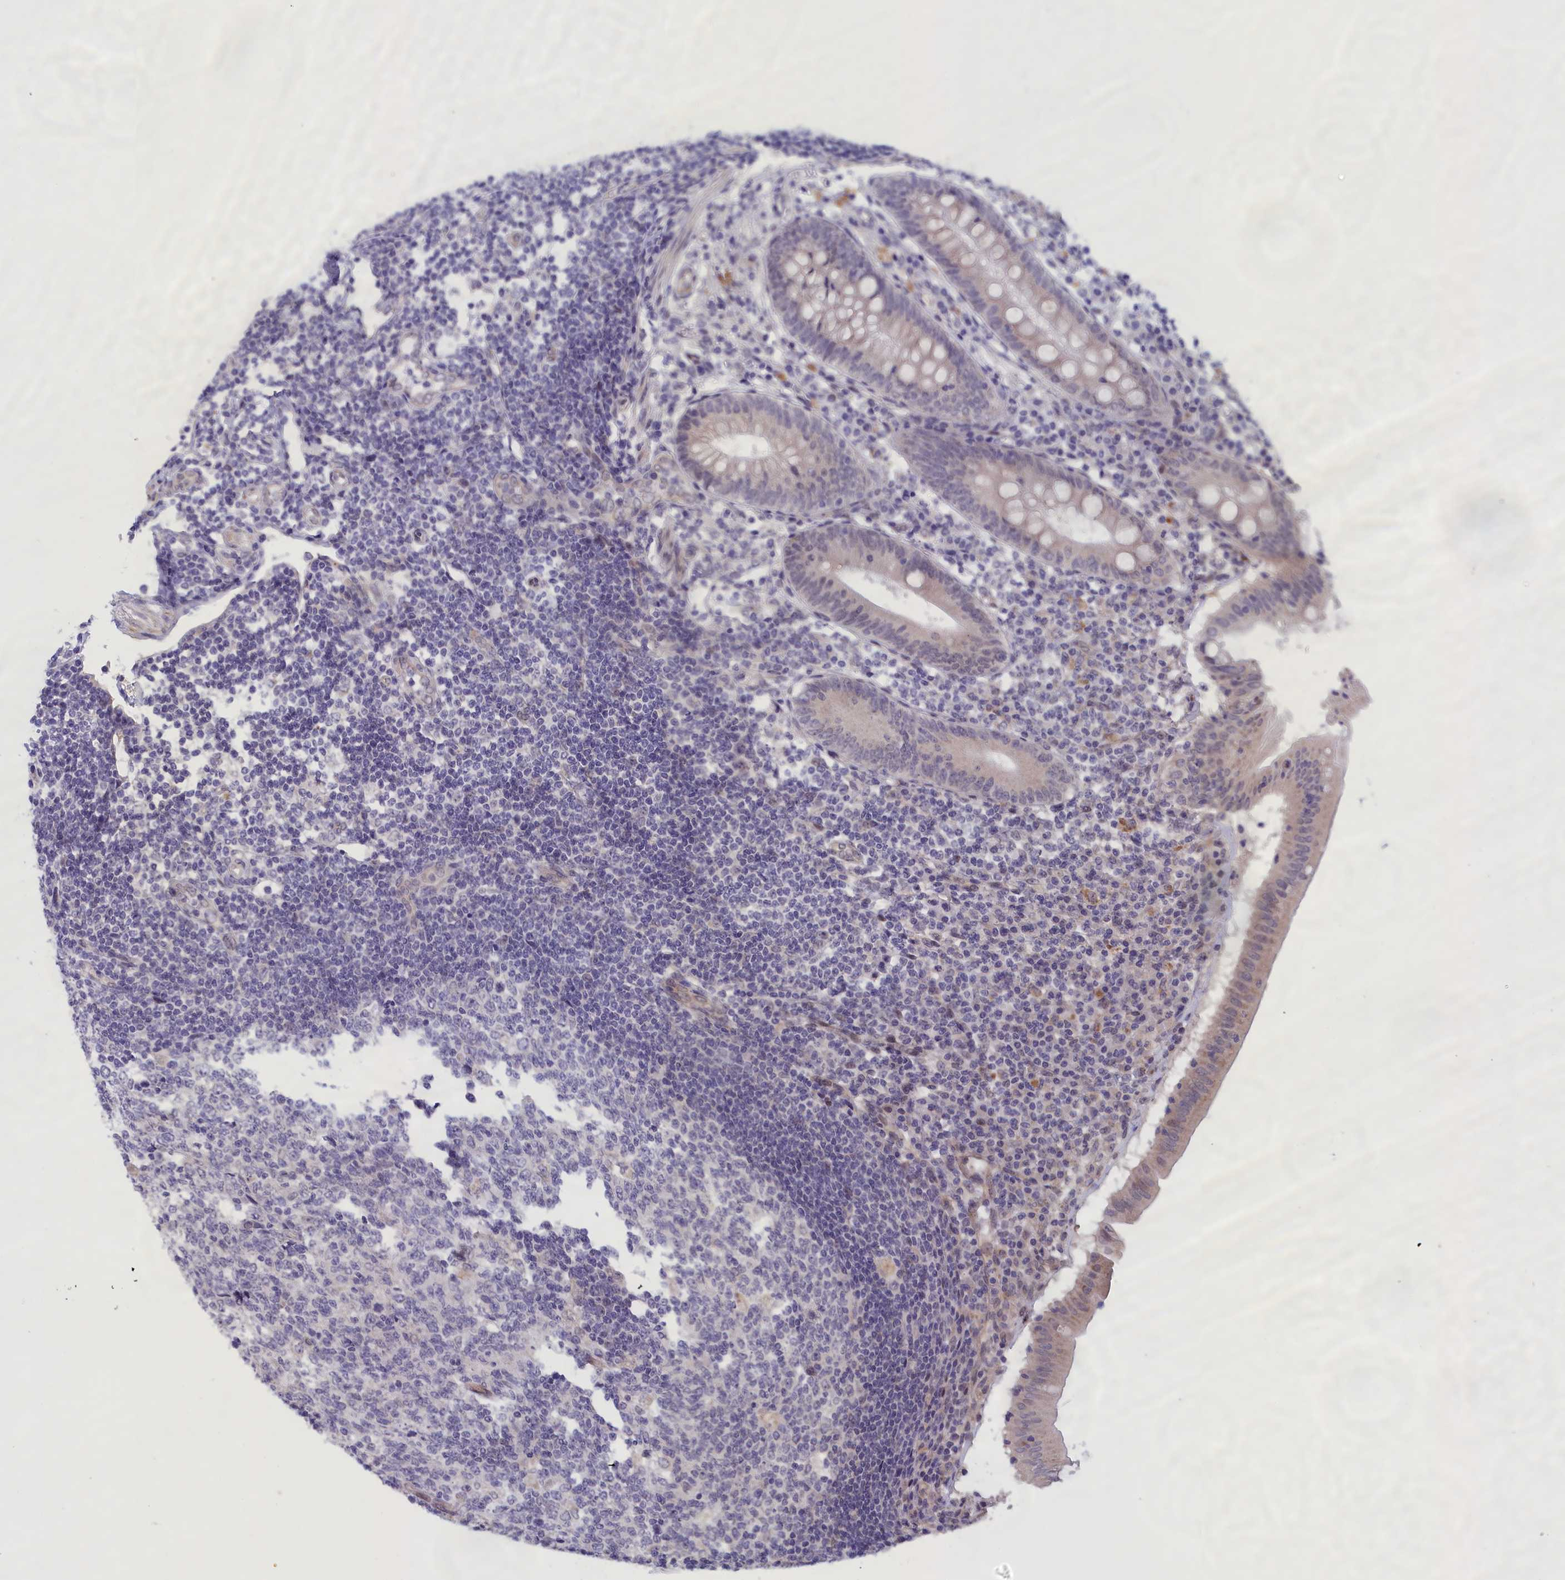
{"staining": {"intensity": "weak", "quantity": "25%-75%", "location": "cytoplasmic/membranous"}, "tissue": "appendix", "cell_type": "Glandular cells", "image_type": "normal", "snomed": [{"axis": "morphology", "description": "Normal tissue, NOS"}, {"axis": "topography", "description": "Appendix"}], "caption": "Appendix stained for a protein displays weak cytoplasmic/membranous positivity in glandular cells. (Brightfield microscopy of DAB IHC at high magnification).", "gene": "IGFALS", "patient": {"sex": "female", "age": 54}}